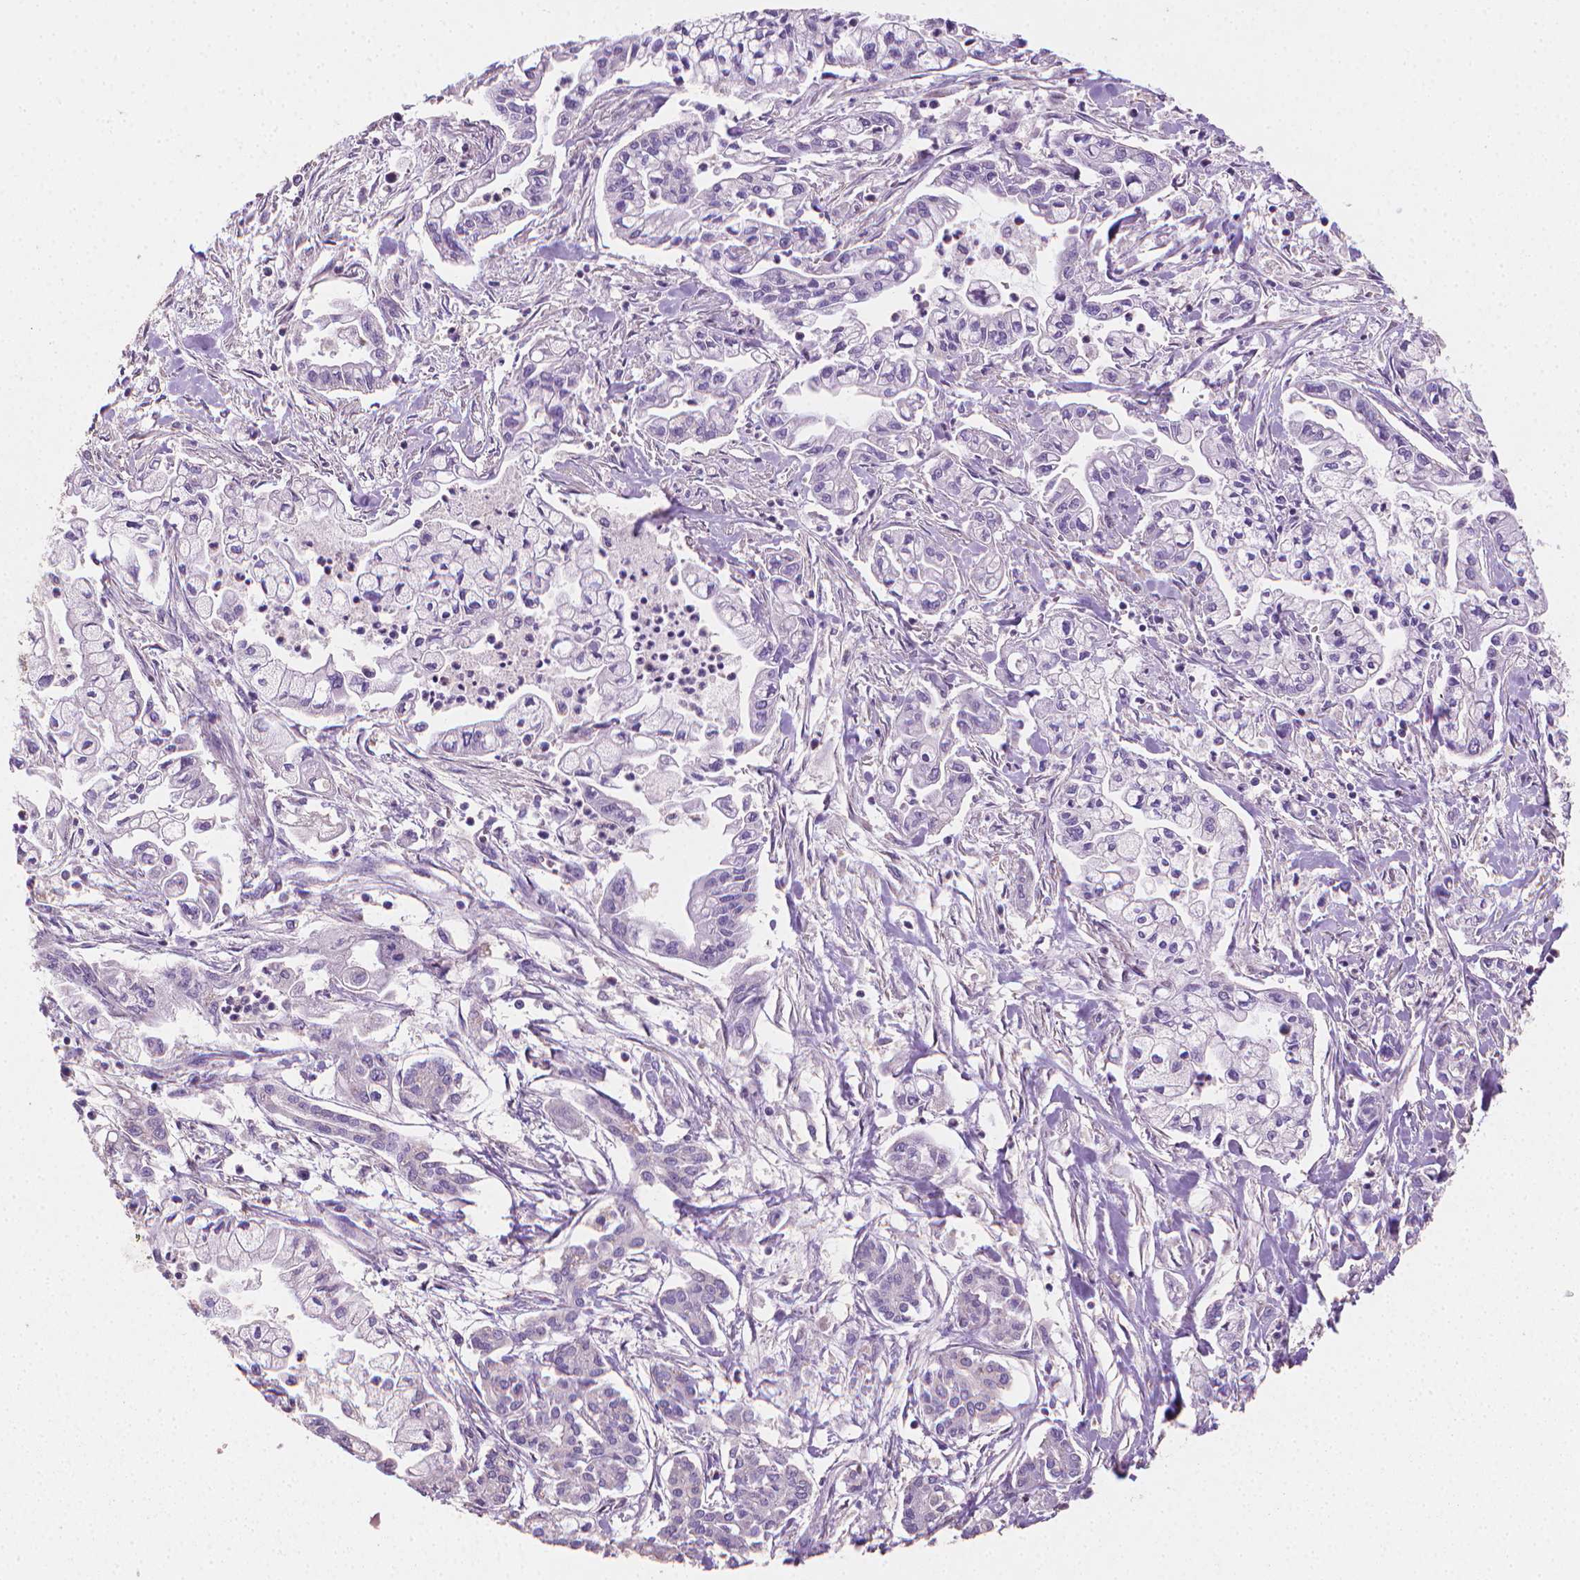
{"staining": {"intensity": "negative", "quantity": "none", "location": "none"}, "tissue": "pancreatic cancer", "cell_type": "Tumor cells", "image_type": "cancer", "snomed": [{"axis": "morphology", "description": "Adenocarcinoma, NOS"}, {"axis": "topography", "description": "Pancreas"}], "caption": "Human pancreatic adenocarcinoma stained for a protein using immunohistochemistry (IHC) exhibits no staining in tumor cells.", "gene": "CATIP", "patient": {"sex": "male", "age": 54}}